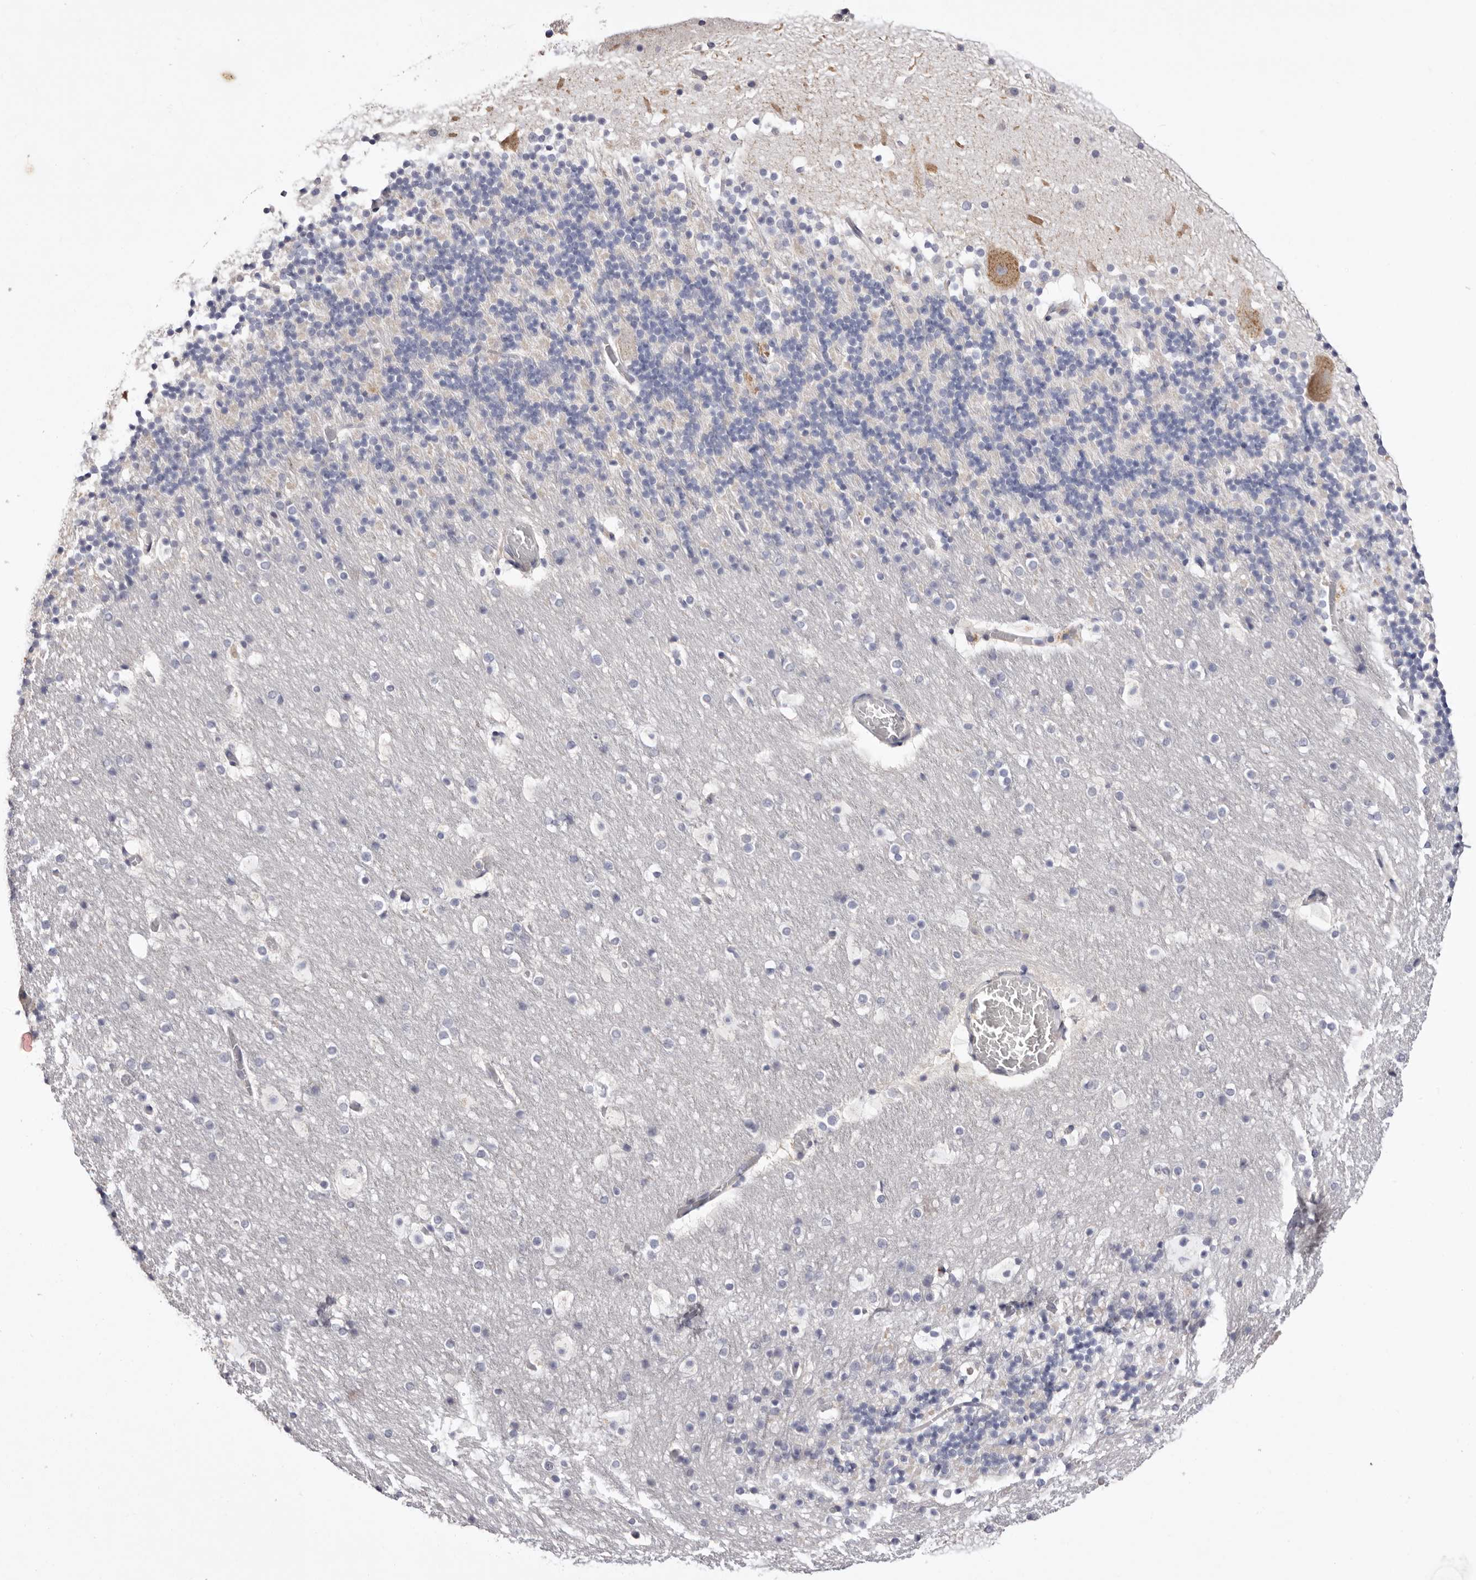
{"staining": {"intensity": "negative", "quantity": "none", "location": "none"}, "tissue": "cerebellum", "cell_type": "Cells in granular layer", "image_type": "normal", "snomed": [{"axis": "morphology", "description": "Normal tissue, NOS"}, {"axis": "topography", "description": "Cerebellum"}], "caption": "An image of cerebellum stained for a protein demonstrates no brown staining in cells in granular layer.", "gene": "LMLN", "patient": {"sex": "male", "age": 57}}